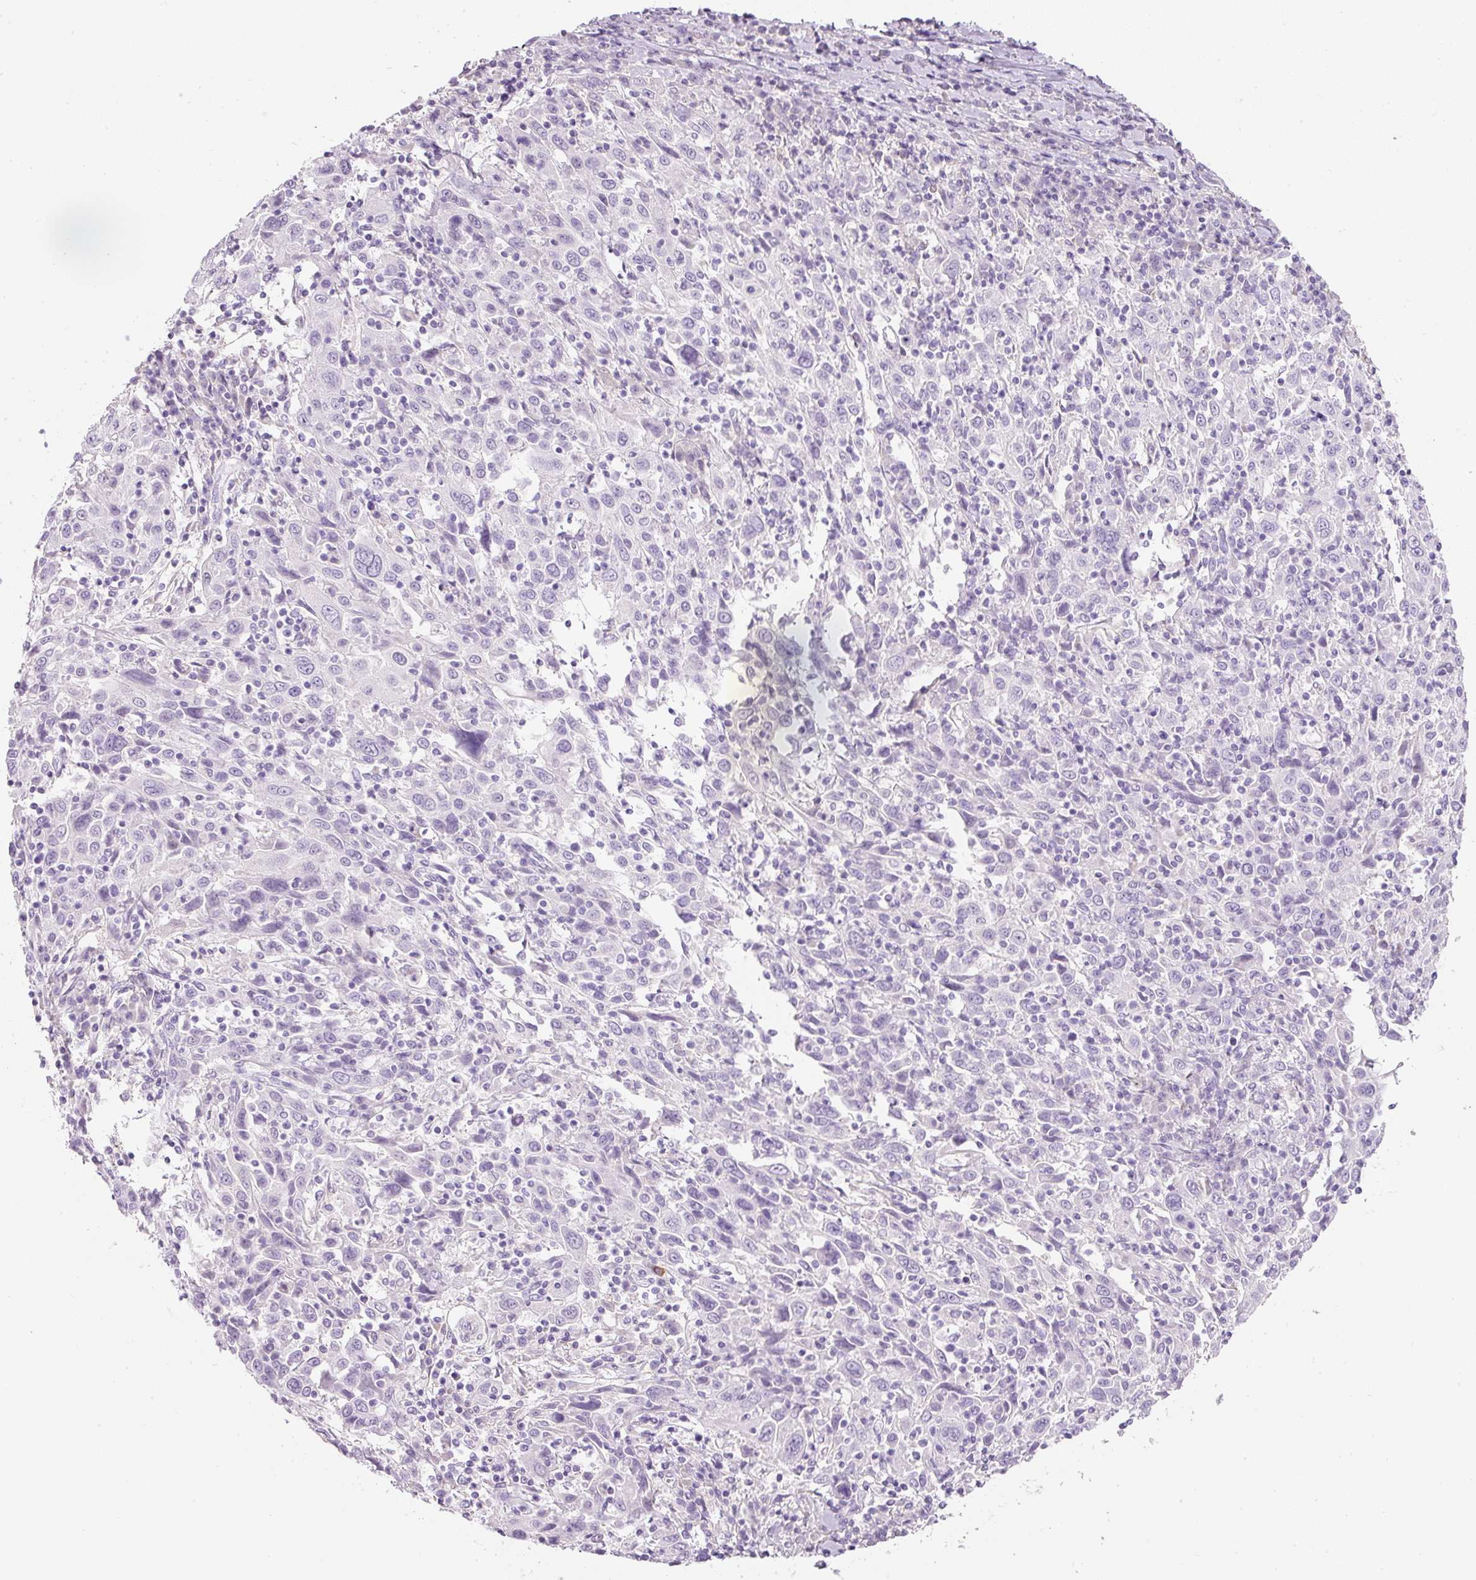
{"staining": {"intensity": "negative", "quantity": "none", "location": "none"}, "tissue": "cervical cancer", "cell_type": "Tumor cells", "image_type": "cancer", "snomed": [{"axis": "morphology", "description": "Squamous cell carcinoma, NOS"}, {"axis": "topography", "description": "Cervix"}], "caption": "Immunohistochemistry micrograph of neoplastic tissue: cervical cancer stained with DAB (3,3'-diaminobenzidine) displays no significant protein positivity in tumor cells.", "gene": "DNM1", "patient": {"sex": "female", "age": 46}}